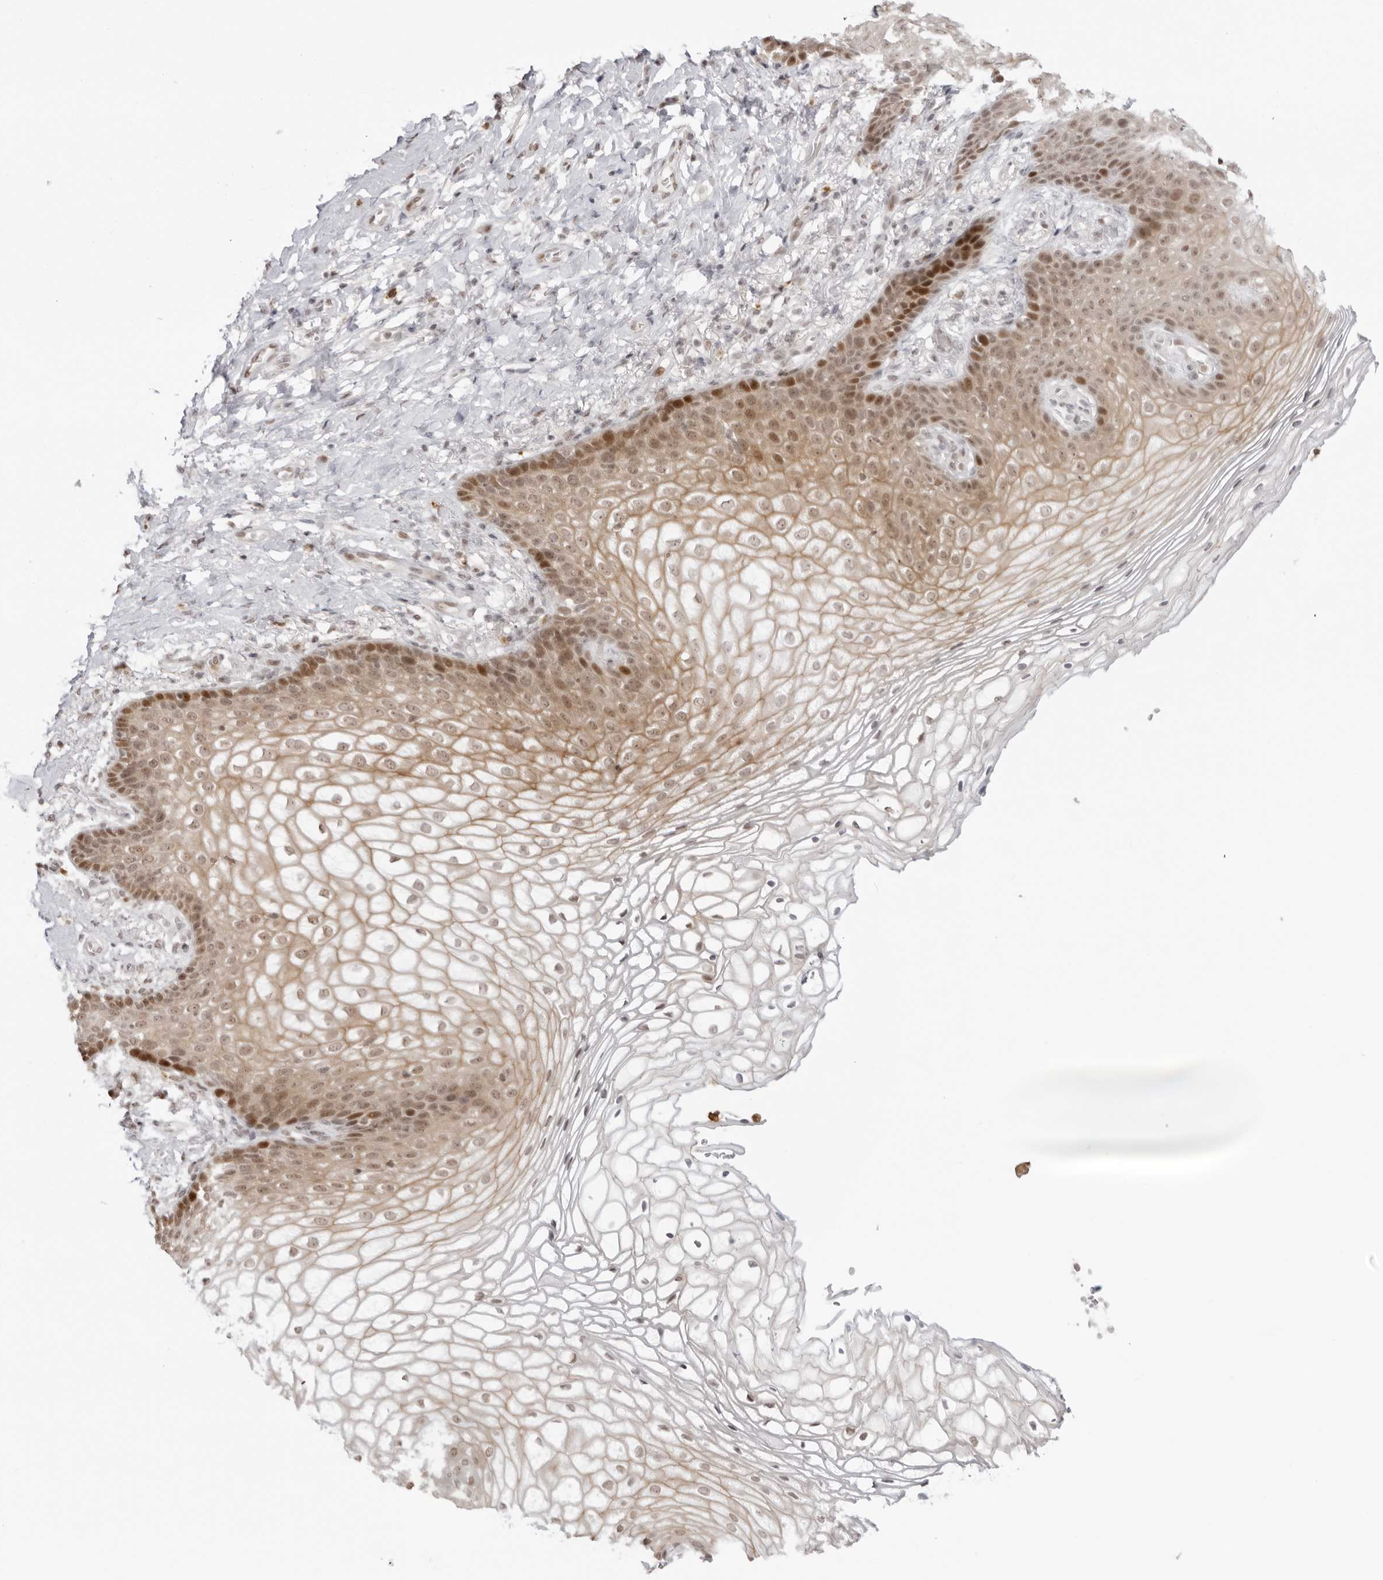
{"staining": {"intensity": "moderate", "quantity": ">75%", "location": "cytoplasmic/membranous,nuclear"}, "tissue": "vagina", "cell_type": "Squamous epithelial cells", "image_type": "normal", "snomed": [{"axis": "morphology", "description": "Normal tissue, NOS"}, {"axis": "topography", "description": "Vagina"}], "caption": "Protein expression analysis of normal vagina shows moderate cytoplasmic/membranous,nuclear positivity in approximately >75% of squamous epithelial cells. Using DAB (3,3'-diaminobenzidine) (brown) and hematoxylin (blue) stains, captured at high magnification using brightfield microscopy.", "gene": "RNF146", "patient": {"sex": "female", "age": 60}}